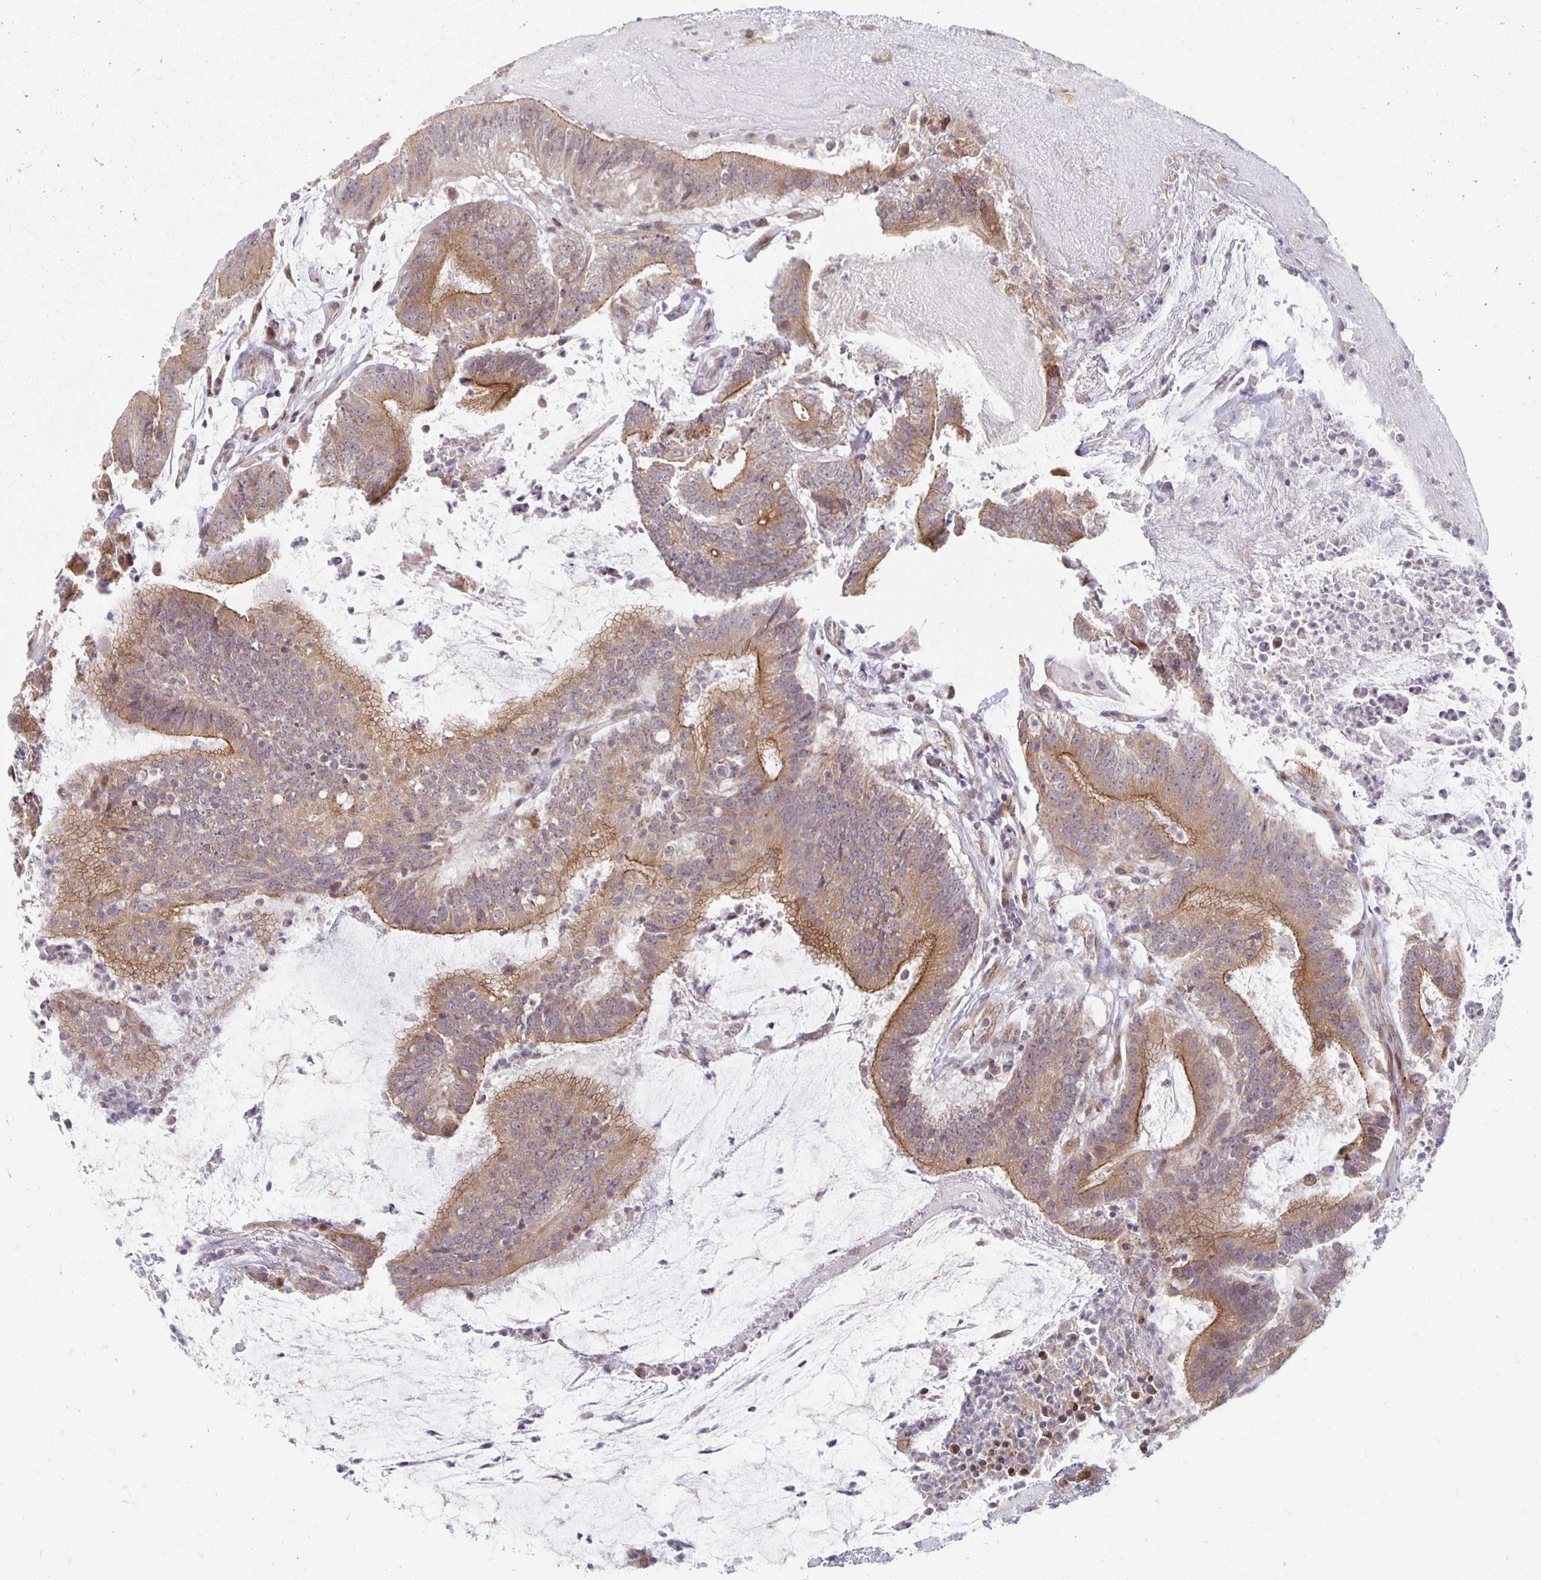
{"staining": {"intensity": "moderate", "quantity": "25%-75%", "location": "cytoplasmic/membranous"}, "tissue": "colorectal cancer", "cell_type": "Tumor cells", "image_type": "cancer", "snomed": [{"axis": "morphology", "description": "Adenocarcinoma, NOS"}, {"axis": "topography", "description": "Colon"}], "caption": "DAB (3,3'-diaminobenzidine) immunohistochemical staining of colorectal cancer shows moderate cytoplasmic/membranous protein positivity in about 25%-75% of tumor cells.", "gene": "HCFC1R1", "patient": {"sex": "female", "age": 43}}